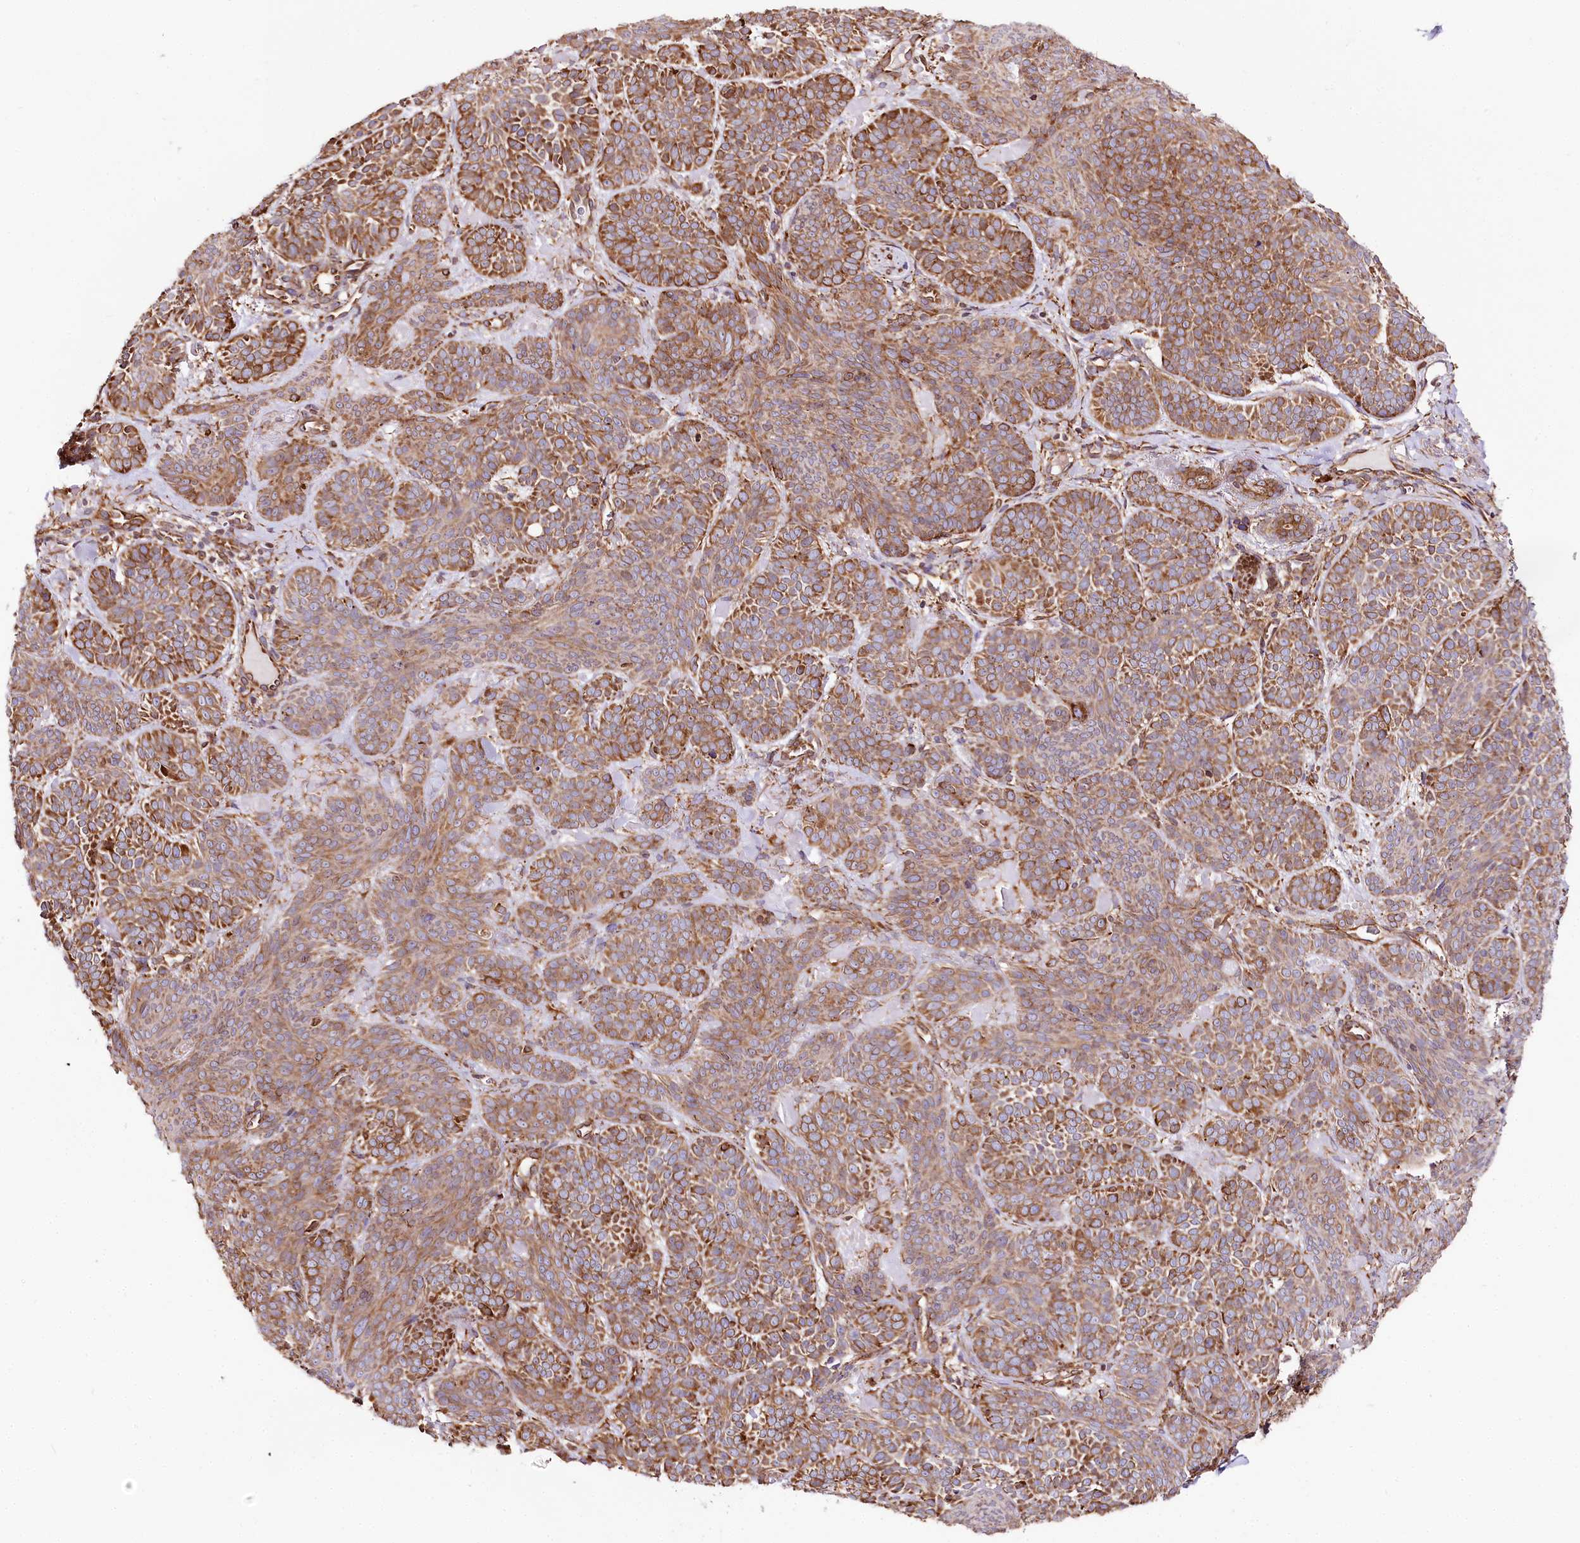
{"staining": {"intensity": "strong", "quantity": ">75%", "location": "cytoplasmic/membranous"}, "tissue": "skin cancer", "cell_type": "Tumor cells", "image_type": "cancer", "snomed": [{"axis": "morphology", "description": "Basal cell carcinoma"}, {"axis": "topography", "description": "Skin"}], "caption": "Immunohistochemistry (DAB (3,3'-diaminobenzidine)) staining of human basal cell carcinoma (skin) displays strong cytoplasmic/membranous protein positivity in about >75% of tumor cells. (Stains: DAB in brown, nuclei in blue, Microscopy: brightfield microscopy at high magnification).", "gene": "CNPY2", "patient": {"sex": "male", "age": 85}}